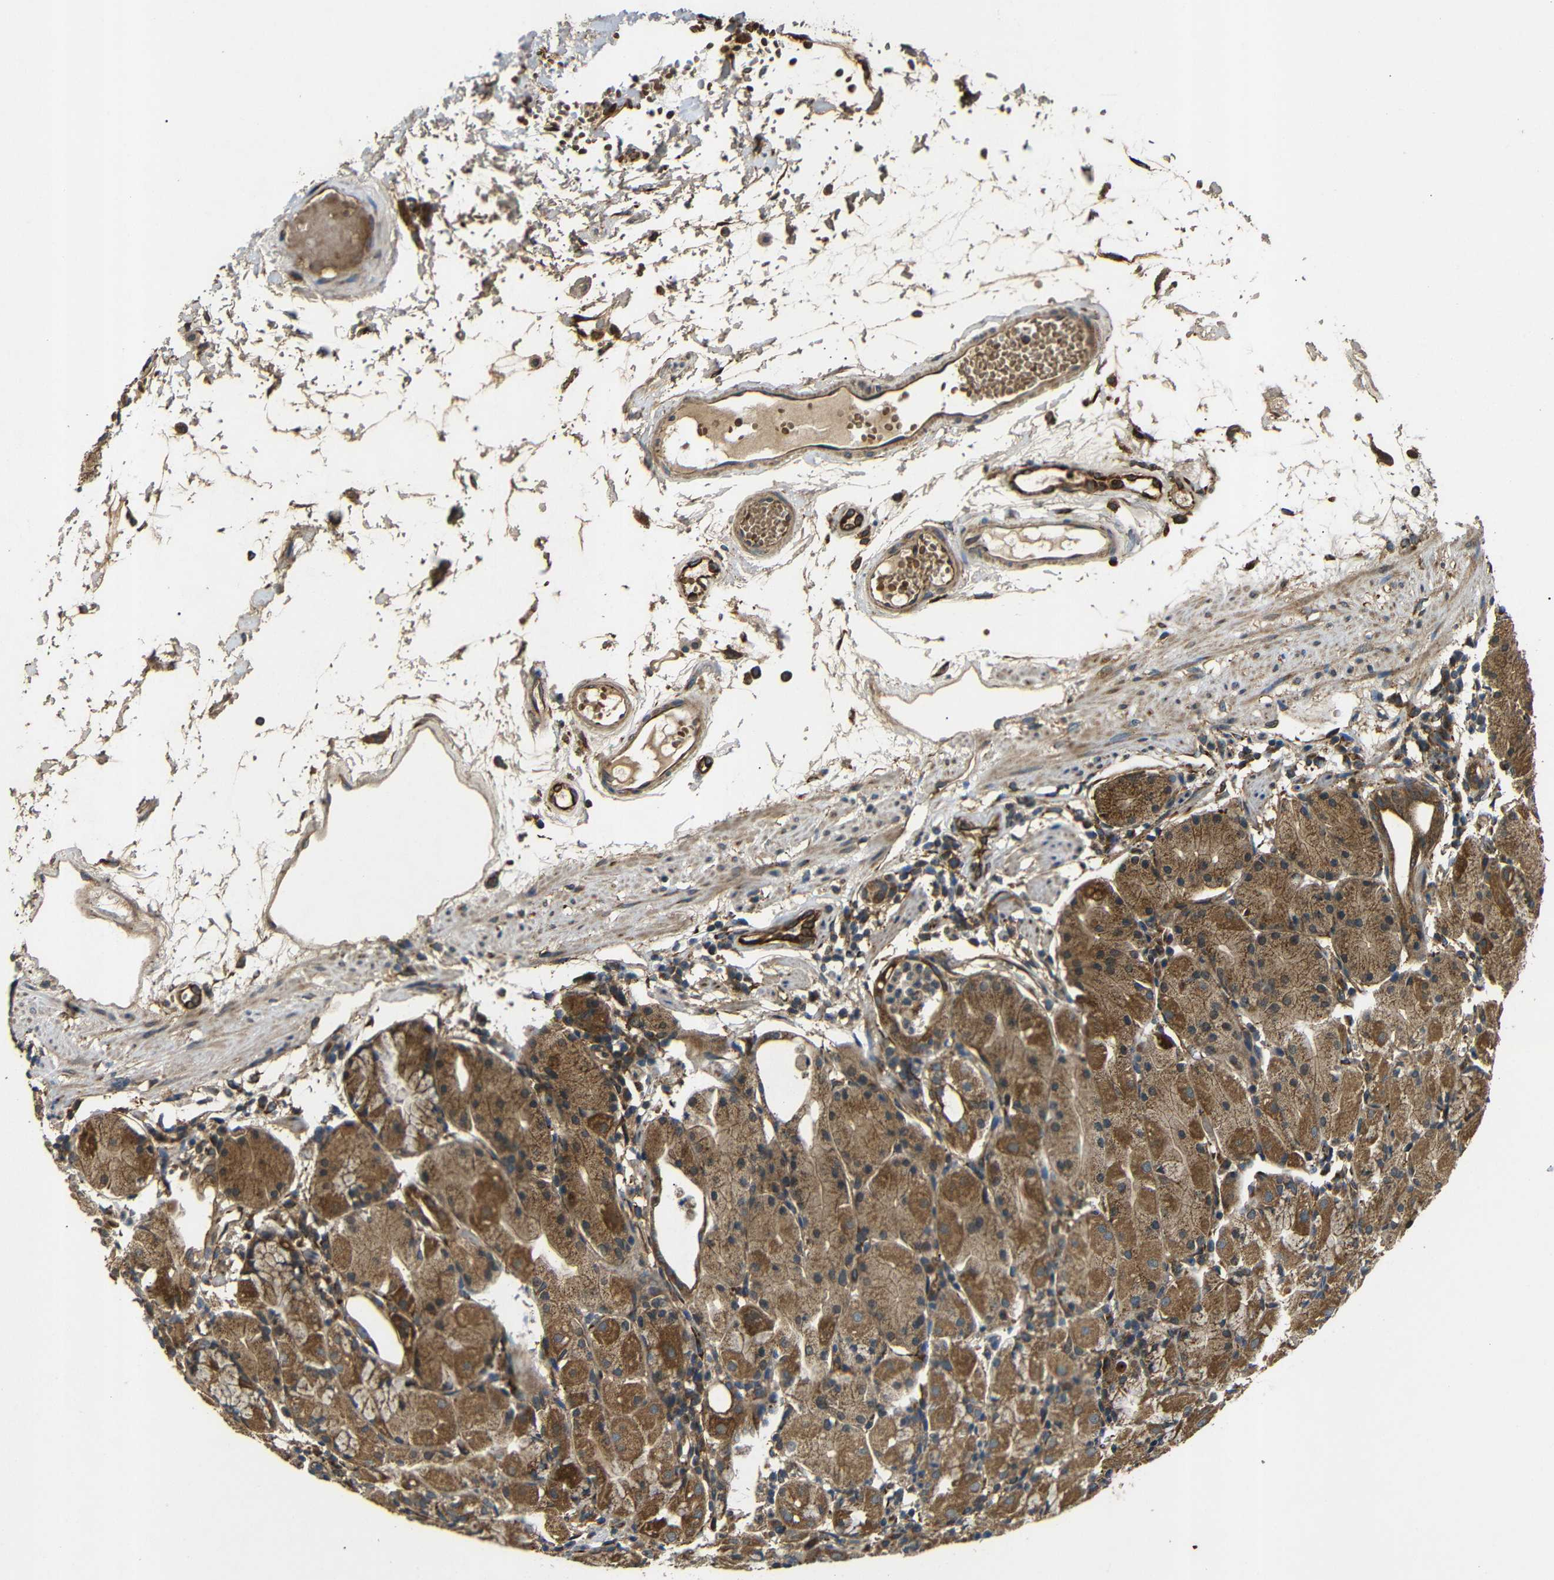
{"staining": {"intensity": "strong", "quantity": ">75%", "location": "cytoplasmic/membranous"}, "tissue": "stomach", "cell_type": "Glandular cells", "image_type": "normal", "snomed": [{"axis": "morphology", "description": "Normal tissue, NOS"}, {"axis": "topography", "description": "Stomach"}, {"axis": "topography", "description": "Stomach, lower"}], "caption": "Approximately >75% of glandular cells in normal human stomach exhibit strong cytoplasmic/membranous protein expression as visualized by brown immunohistochemical staining.", "gene": "TRPC1", "patient": {"sex": "female", "age": 75}}